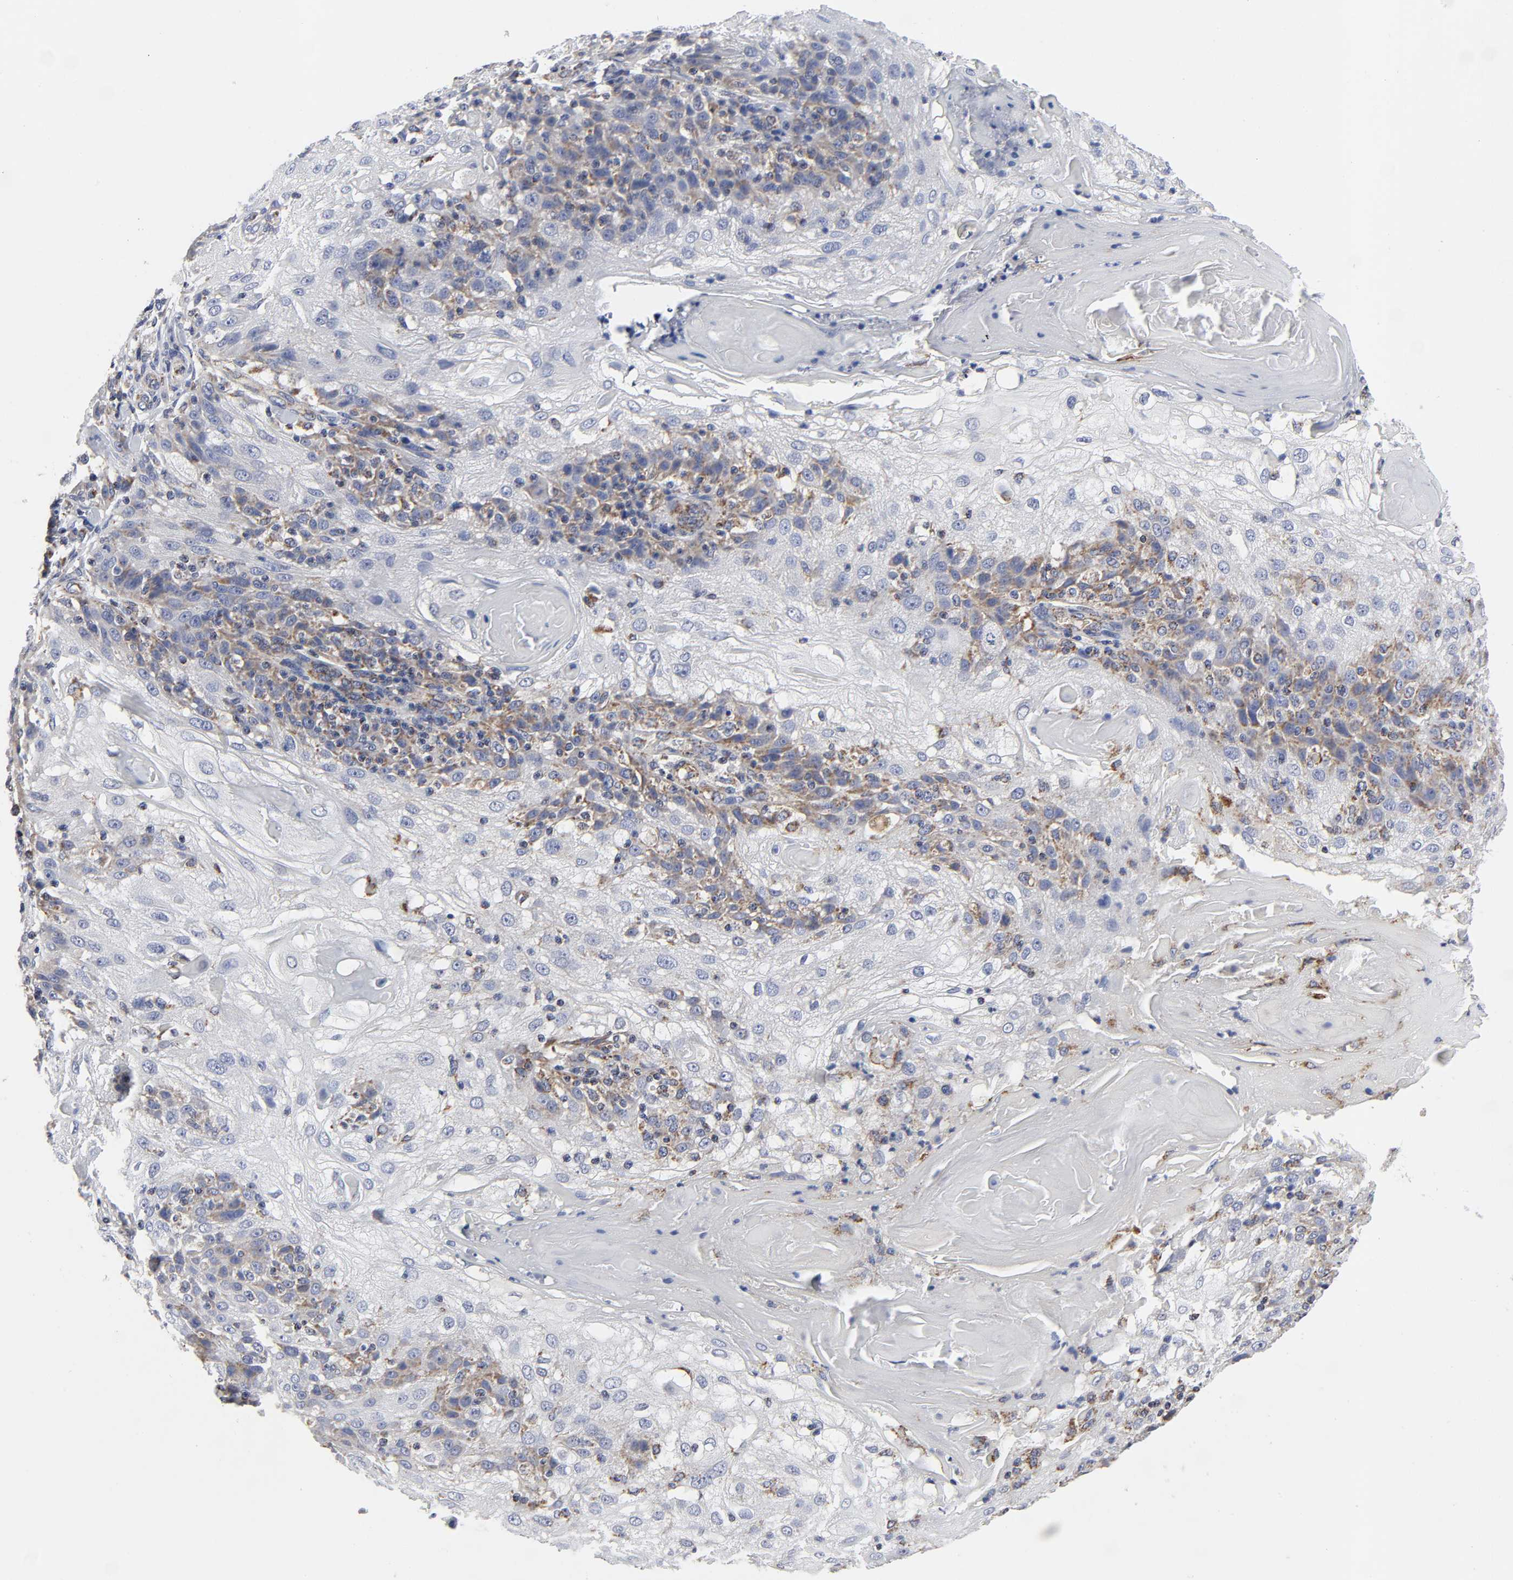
{"staining": {"intensity": "moderate", "quantity": "25%-75%", "location": "cytoplasmic/membranous"}, "tissue": "skin cancer", "cell_type": "Tumor cells", "image_type": "cancer", "snomed": [{"axis": "morphology", "description": "Normal tissue, NOS"}, {"axis": "morphology", "description": "Squamous cell carcinoma, NOS"}, {"axis": "topography", "description": "Skin"}], "caption": "Skin cancer (squamous cell carcinoma) was stained to show a protein in brown. There is medium levels of moderate cytoplasmic/membranous expression in about 25%-75% of tumor cells.", "gene": "AOPEP", "patient": {"sex": "female", "age": 83}}